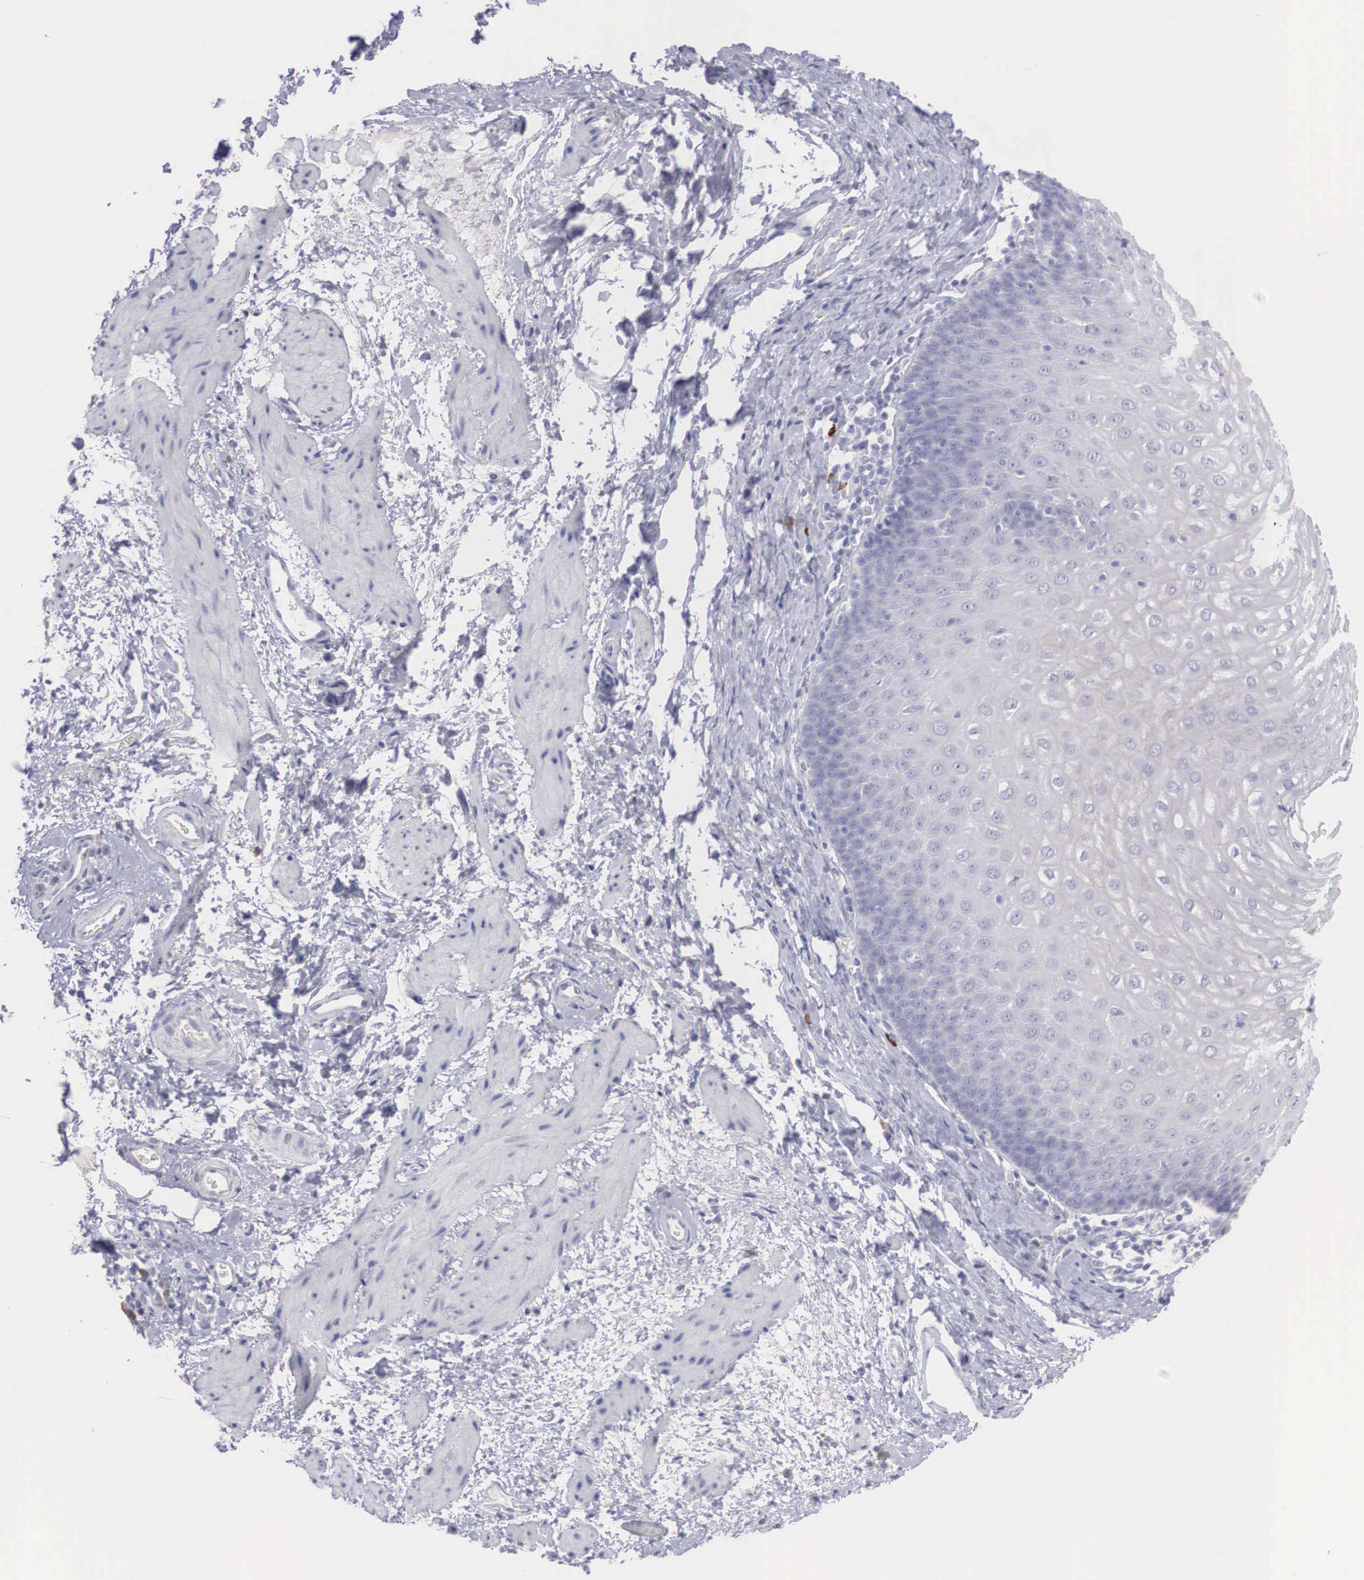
{"staining": {"intensity": "weak", "quantity": "<25%", "location": "cytoplasmic/membranous"}, "tissue": "esophagus", "cell_type": "Squamous epithelial cells", "image_type": "normal", "snomed": [{"axis": "morphology", "description": "Normal tissue, NOS"}, {"axis": "topography", "description": "Esophagus"}], "caption": "Immunohistochemistry image of normal esophagus stained for a protein (brown), which shows no staining in squamous epithelial cells.", "gene": "REPS2", "patient": {"sex": "female", "age": 61}}